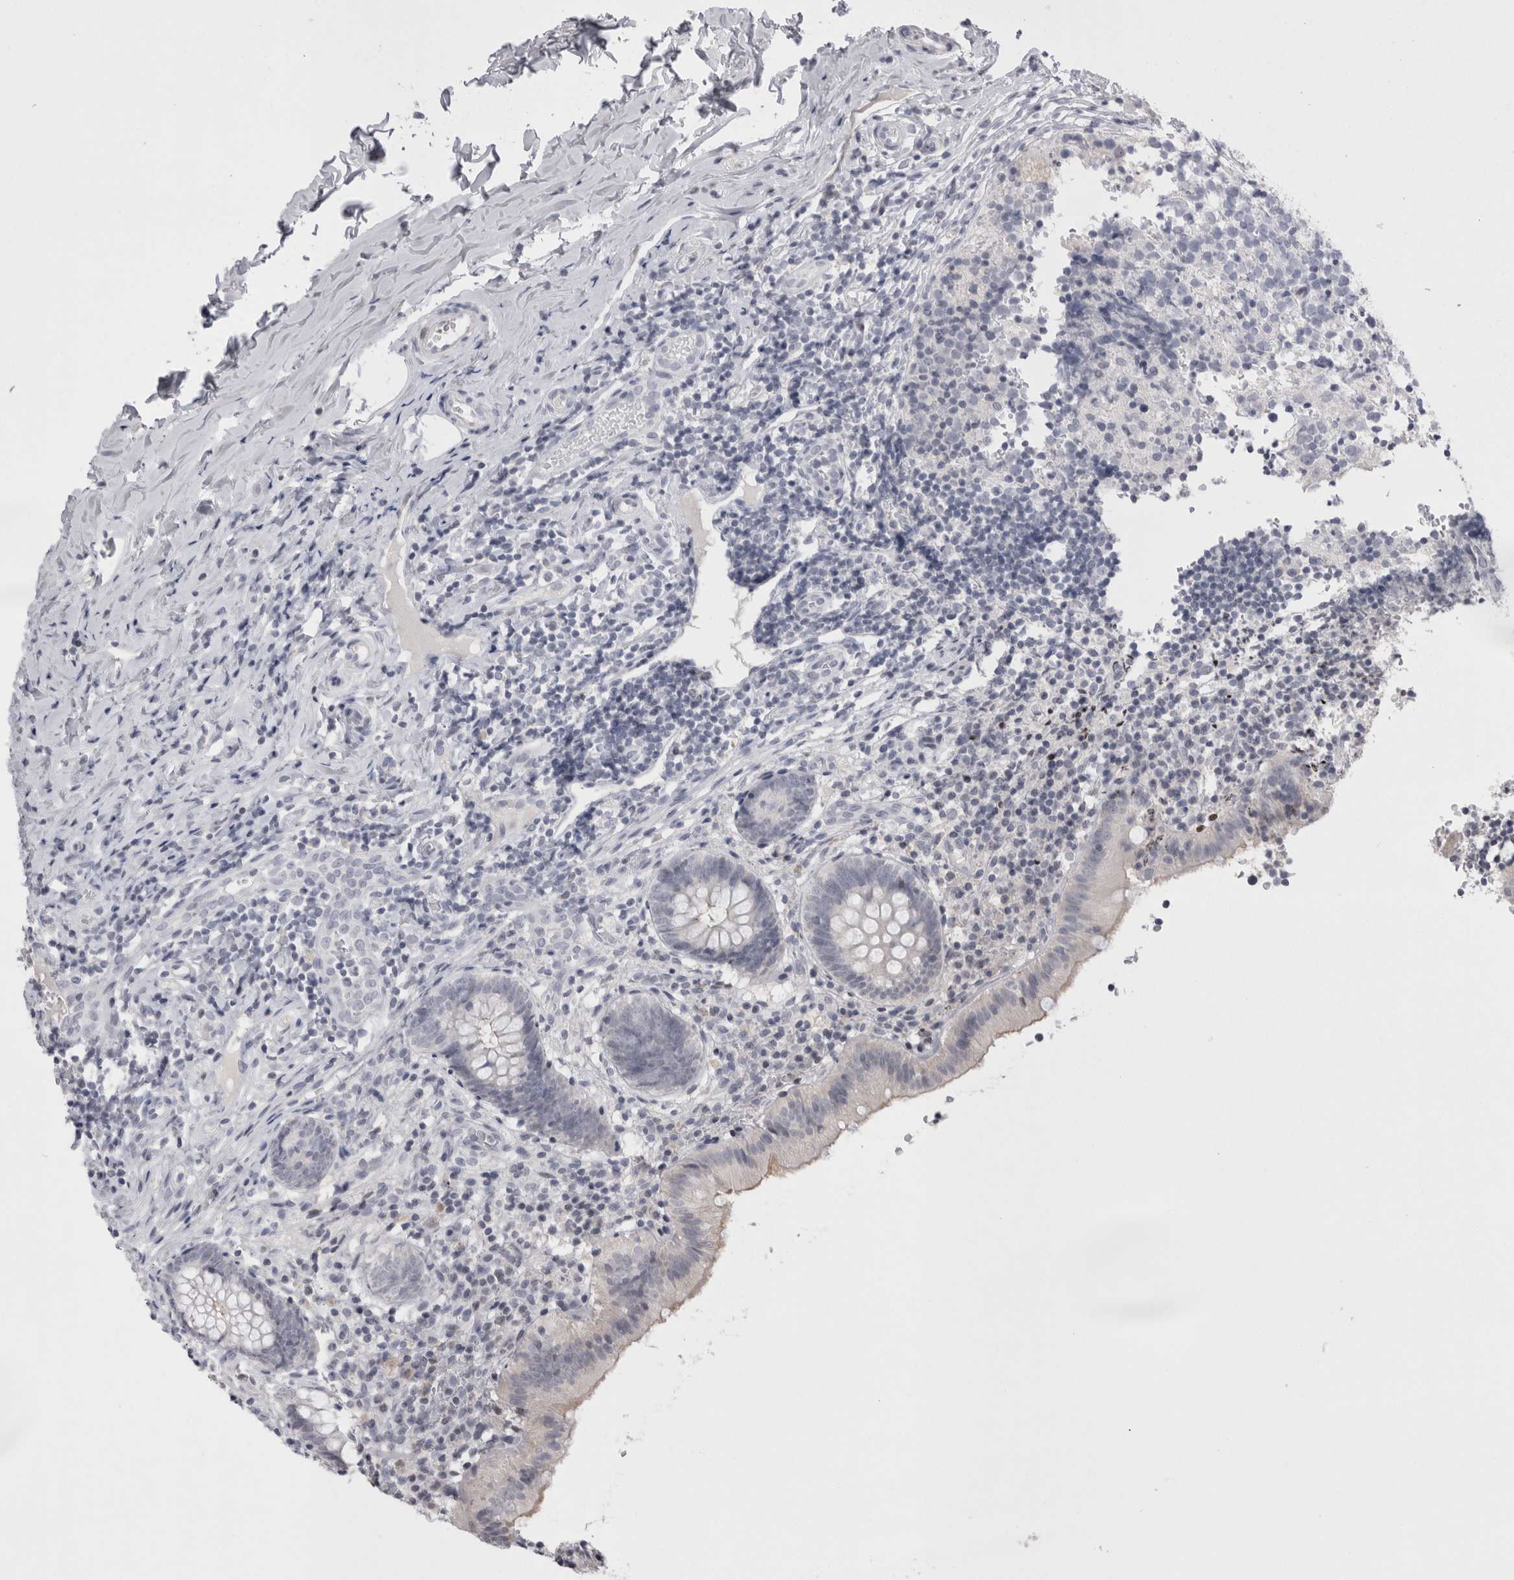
{"staining": {"intensity": "moderate", "quantity": "<25%", "location": "cytoplasmic/membranous"}, "tissue": "appendix", "cell_type": "Glandular cells", "image_type": "normal", "snomed": [{"axis": "morphology", "description": "Normal tissue, NOS"}, {"axis": "topography", "description": "Appendix"}], "caption": "A histopathology image of appendix stained for a protein displays moderate cytoplasmic/membranous brown staining in glandular cells.", "gene": "FNDC8", "patient": {"sex": "male", "age": 8}}